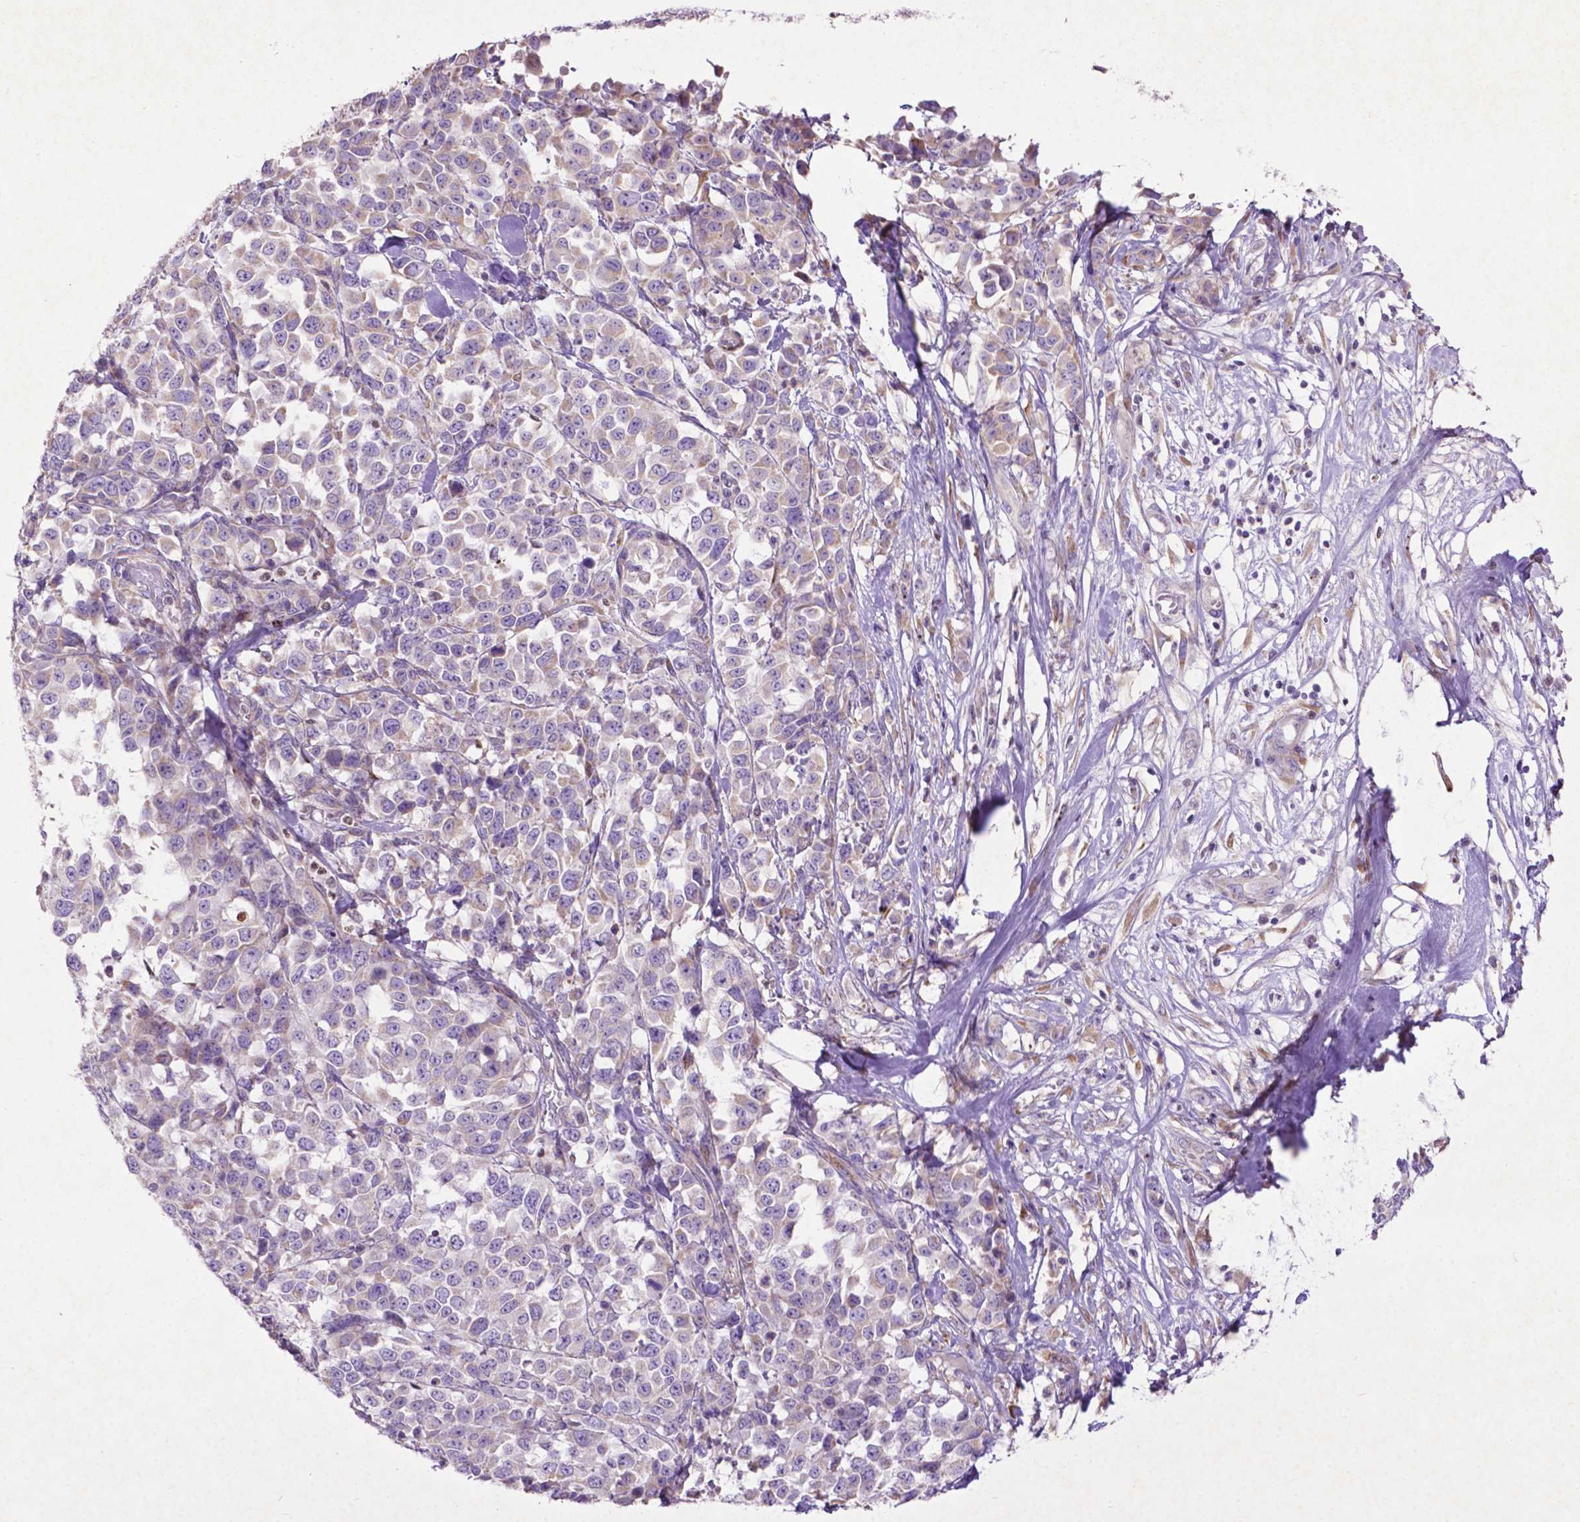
{"staining": {"intensity": "negative", "quantity": "none", "location": "none"}, "tissue": "melanoma", "cell_type": "Tumor cells", "image_type": "cancer", "snomed": [{"axis": "morphology", "description": "Malignant melanoma, Metastatic site"}, {"axis": "topography", "description": "Skin"}], "caption": "IHC photomicrograph of melanoma stained for a protein (brown), which demonstrates no positivity in tumor cells. Brightfield microscopy of immunohistochemistry (IHC) stained with DAB (3,3'-diaminobenzidine) (brown) and hematoxylin (blue), captured at high magnification.", "gene": "THEGL", "patient": {"sex": "male", "age": 84}}